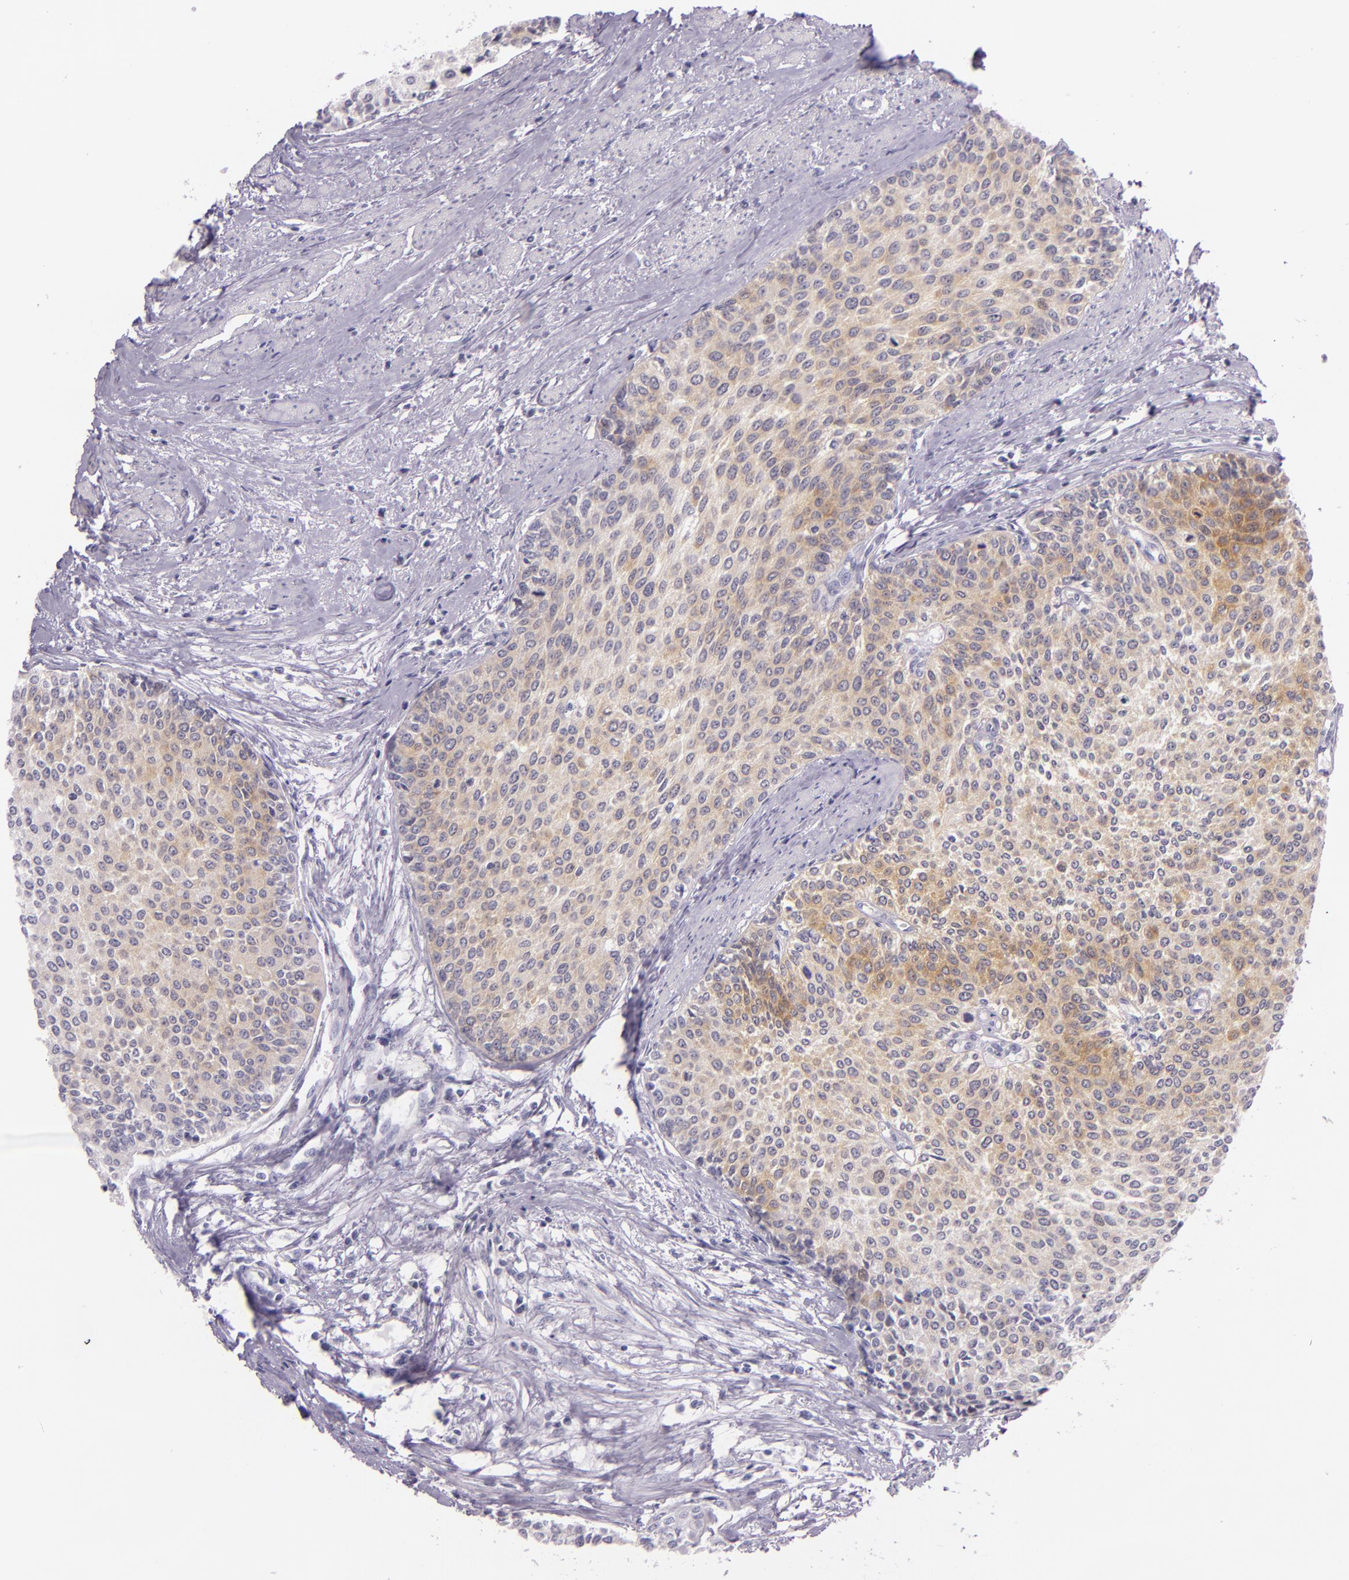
{"staining": {"intensity": "weak", "quantity": "25%-75%", "location": "cytoplasmic/membranous"}, "tissue": "urothelial cancer", "cell_type": "Tumor cells", "image_type": "cancer", "snomed": [{"axis": "morphology", "description": "Urothelial carcinoma, Low grade"}, {"axis": "topography", "description": "Urinary bladder"}], "caption": "Weak cytoplasmic/membranous positivity is identified in approximately 25%-75% of tumor cells in urothelial cancer. (IHC, brightfield microscopy, high magnification).", "gene": "HSP90AA1", "patient": {"sex": "female", "age": 73}}